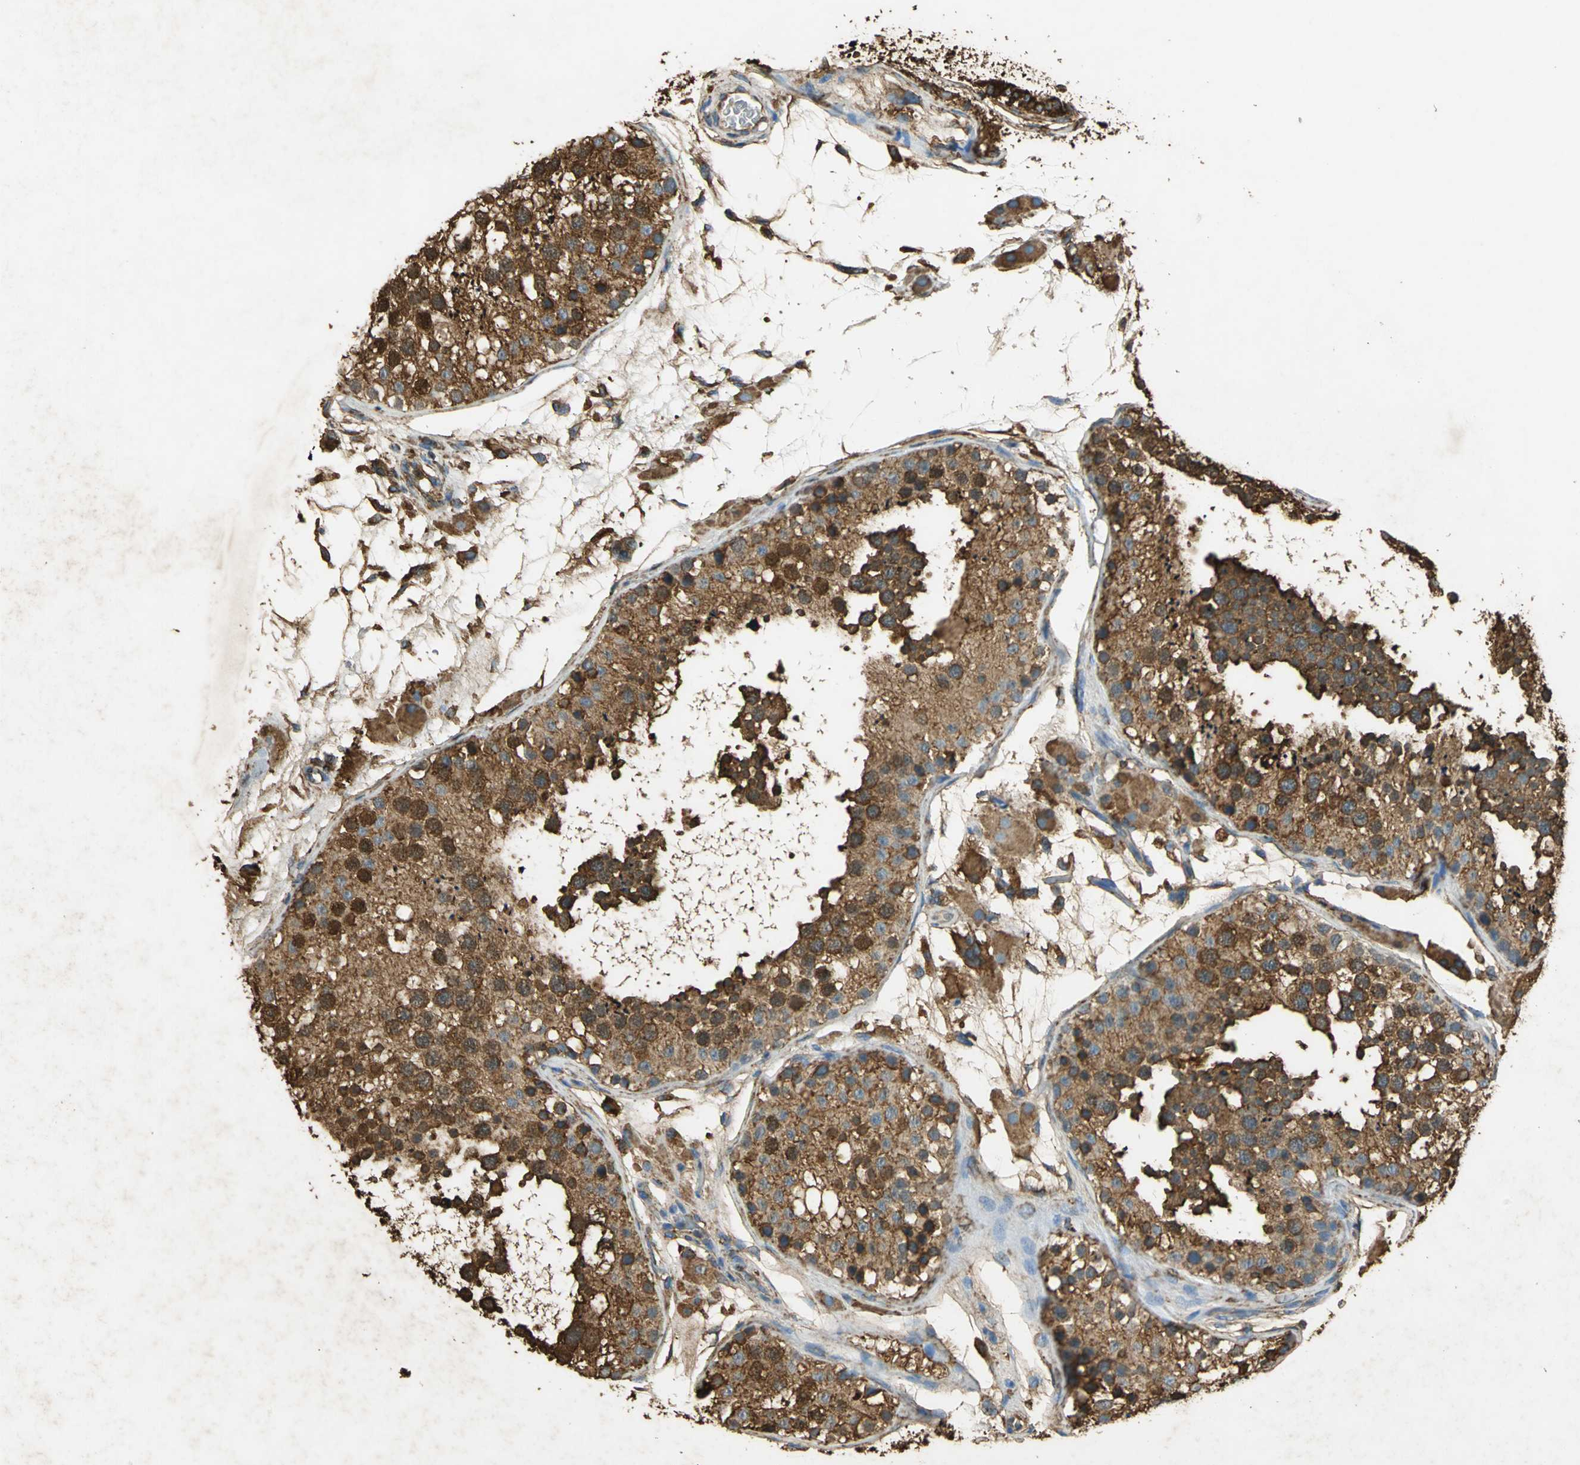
{"staining": {"intensity": "strong", "quantity": ">75%", "location": "cytoplasmic/membranous"}, "tissue": "testis", "cell_type": "Cells in seminiferous ducts", "image_type": "normal", "snomed": [{"axis": "morphology", "description": "Normal tissue, NOS"}, {"axis": "topography", "description": "Testis"}], "caption": "Immunohistochemistry (IHC) histopathology image of unremarkable testis: human testis stained using immunohistochemistry (IHC) demonstrates high levels of strong protein expression localized specifically in the cytoplasmic/membranous of cells in seminiferous ducts, appearing as a cytoplasmic/membranous brown color.", "gene": "HSP90B1", "patient": {"sex": "male", "age": 26}}